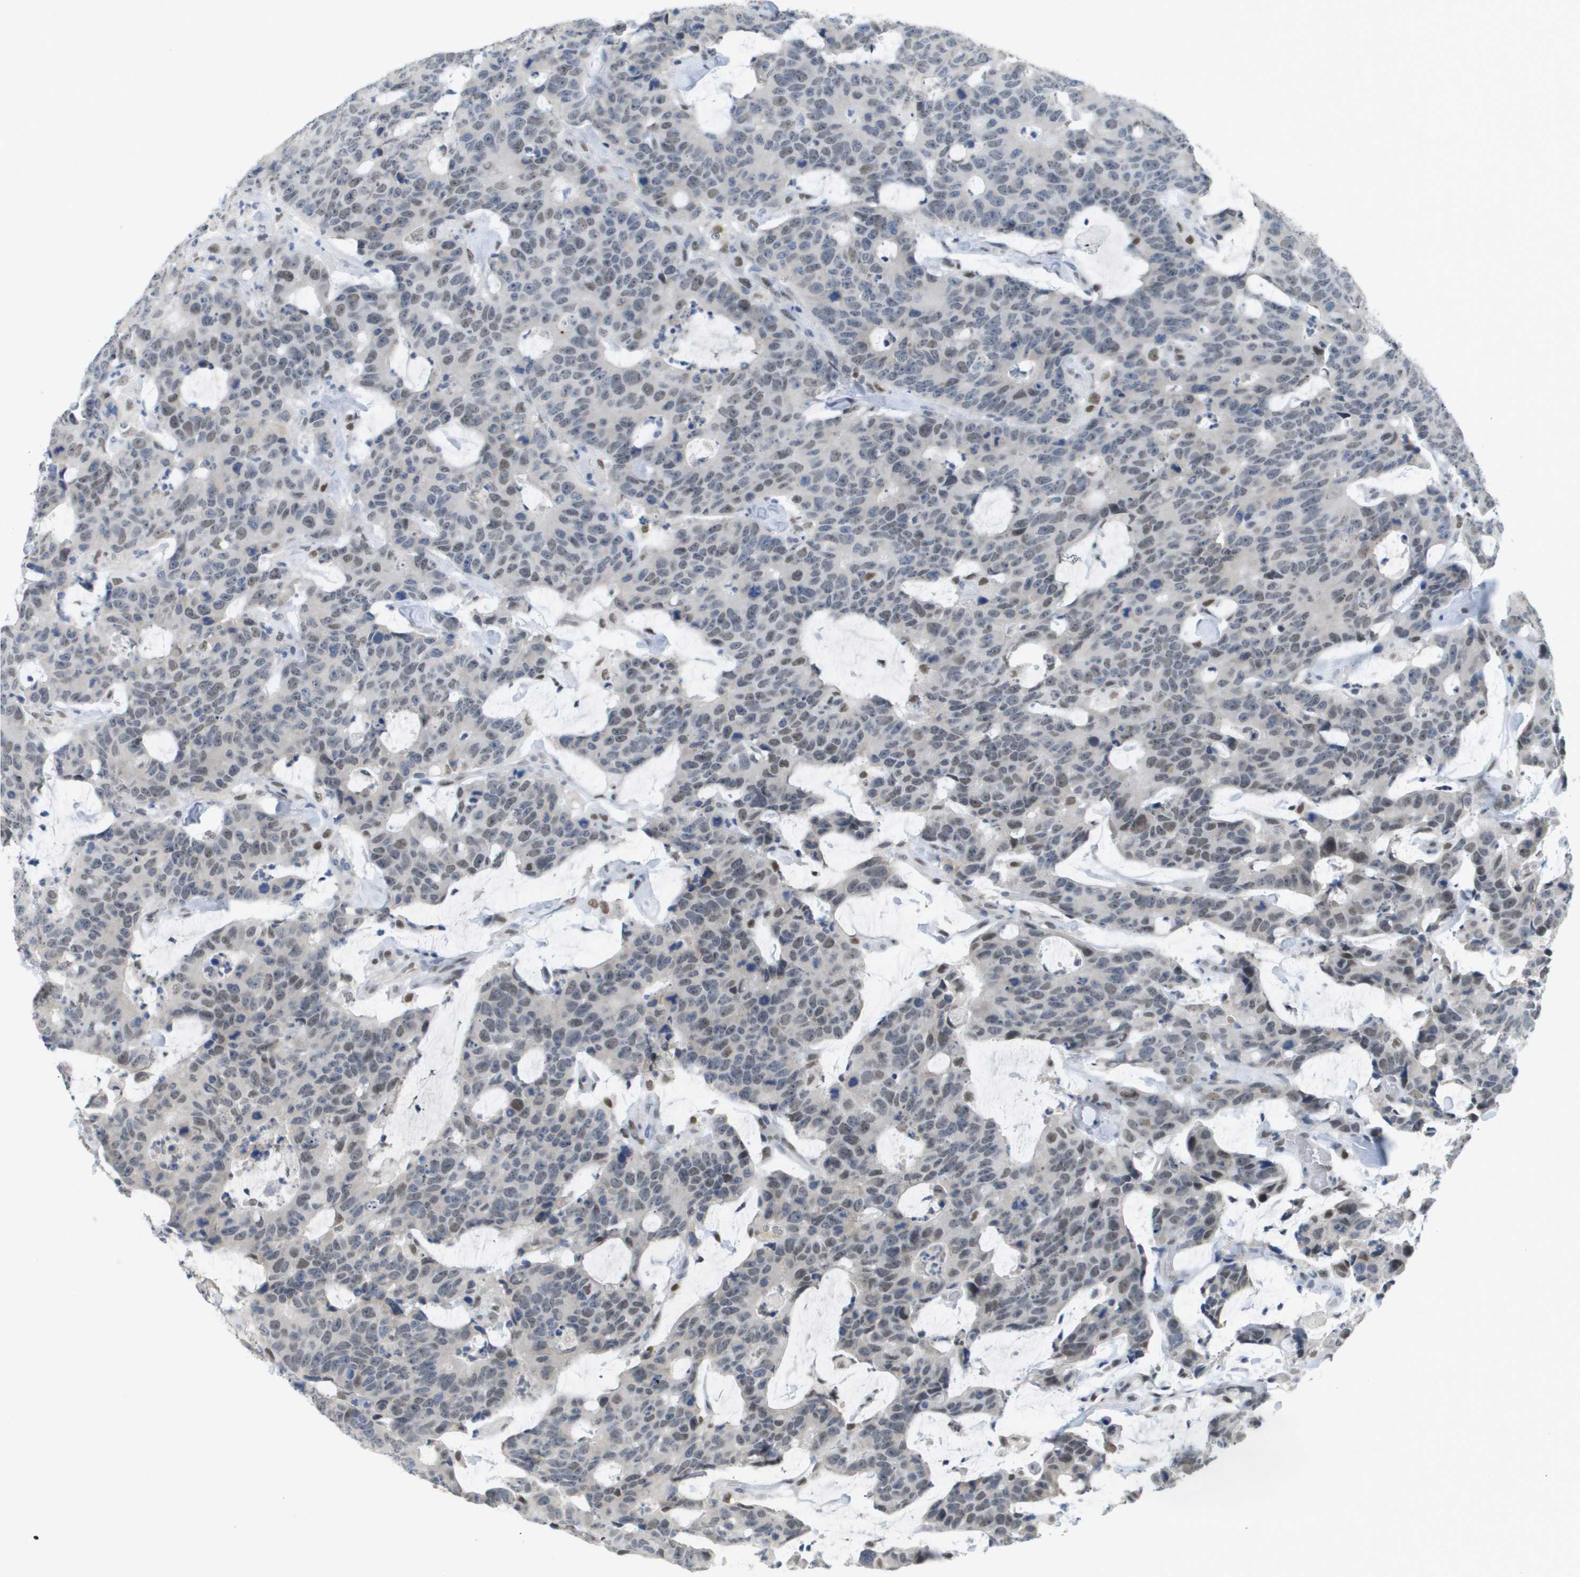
{"staining": {"intensity": "weak", "quantity": "25%-75%", "location": "nuclear"}, "tissue": "colorectal cancer", "cell_type": "Tumor cells", "image_type": "cancer", "snomed": [{"axis": "morphology", "description": "Adenocarcinoma, NOS"}, {"axis": "topography", "description": "Colon"}], "caption": "This is an image of IHC staining of colorectal adenocarcinoma, which shows weak positivity in the nuclear of tumor cells.", "gene": "TP53RK", "patient": {"sex": "female", "age": 86}}